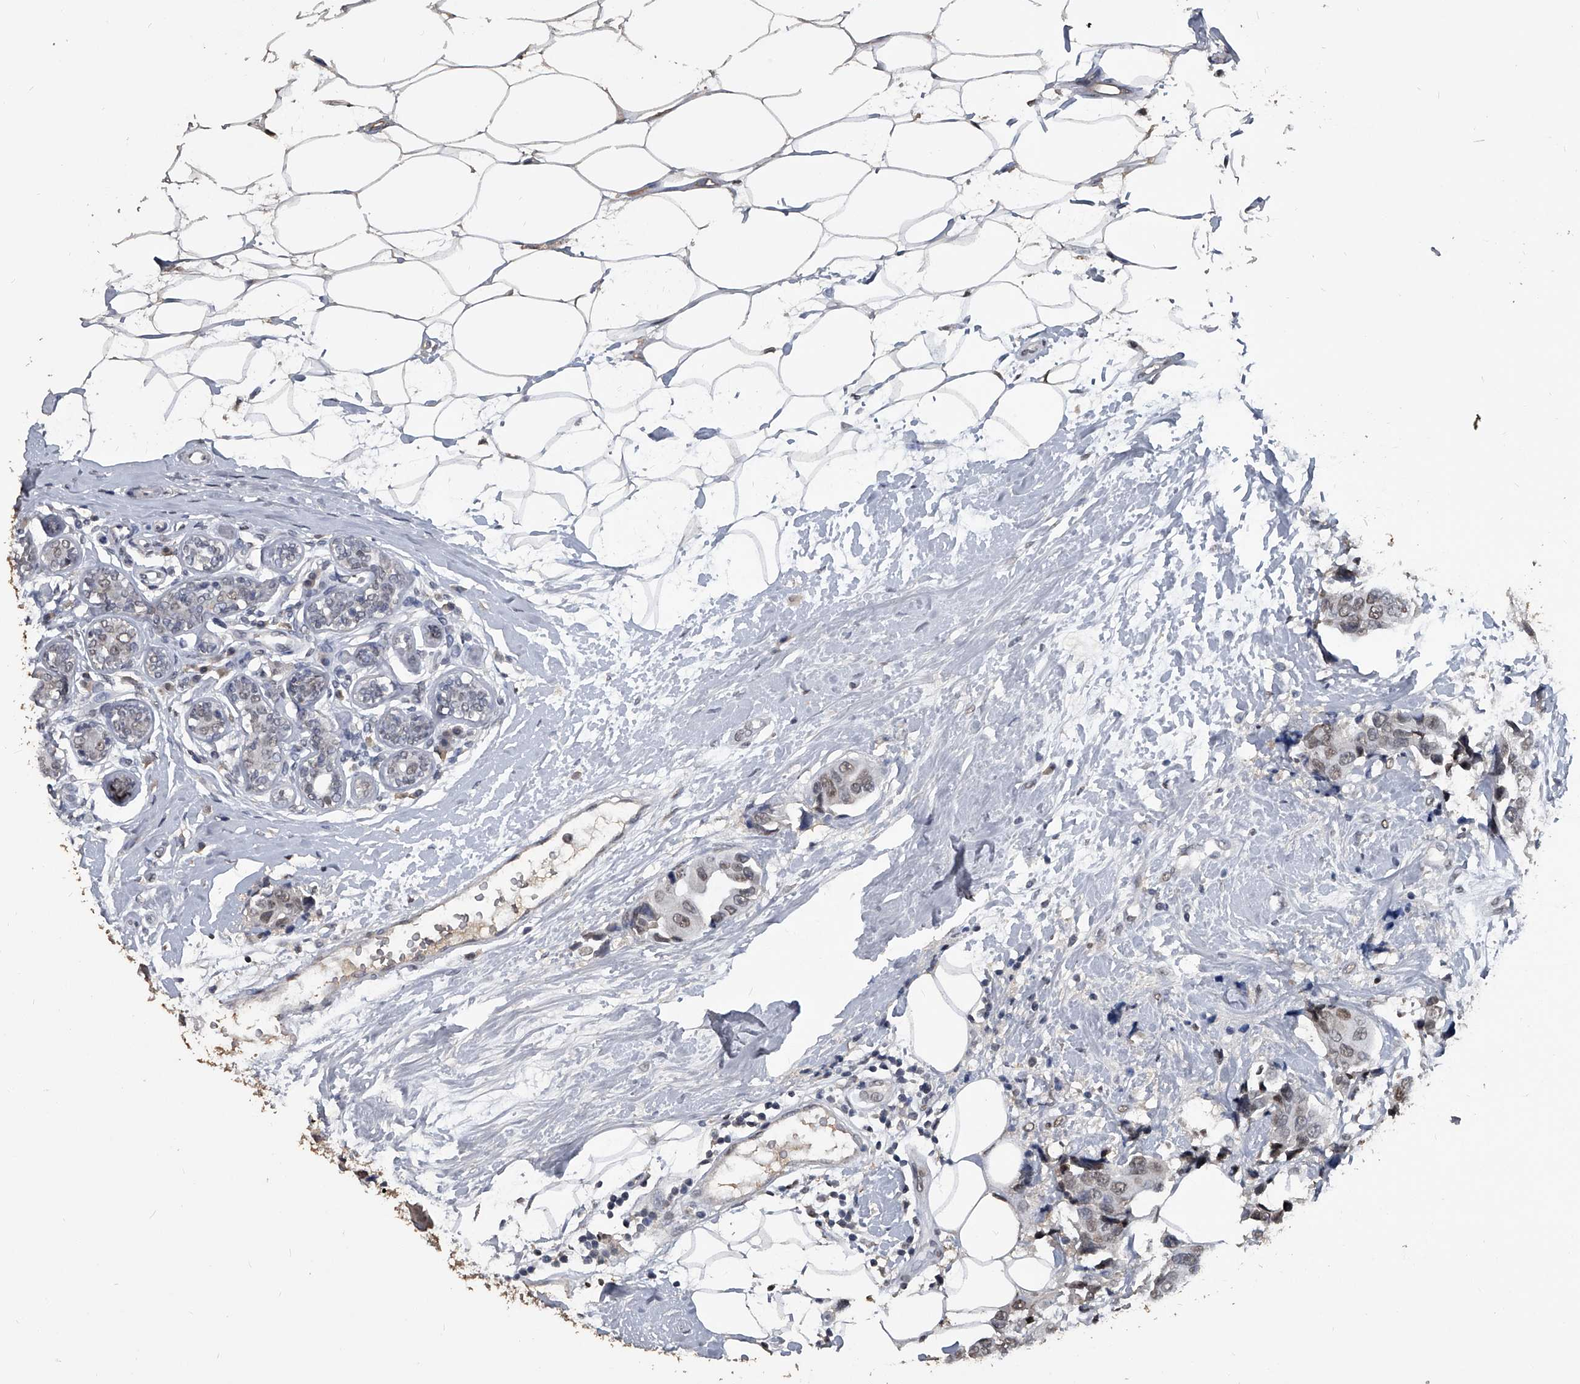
{"staining": {"intensity": "weak", "quantity": "<25%", "location": "nuclear"}, "tissue": "breast cancer", "cell_type": "Tumor cells", "image_type": "cancer", "snomed": [{"axis": "morphology", "description": "Normal tissue, NOS"}, {"axis": "morphology", "description": "Duct carcinoma"}, {"axis": "topography", "description": "Breast"}], "caption": "Breast infiltrating ductal carcinoma was stained to show a protein in brown. There is no significant expression in tumor cells.", "gene": "MATR3", "patient": {"sex": "female", "age": 39}}